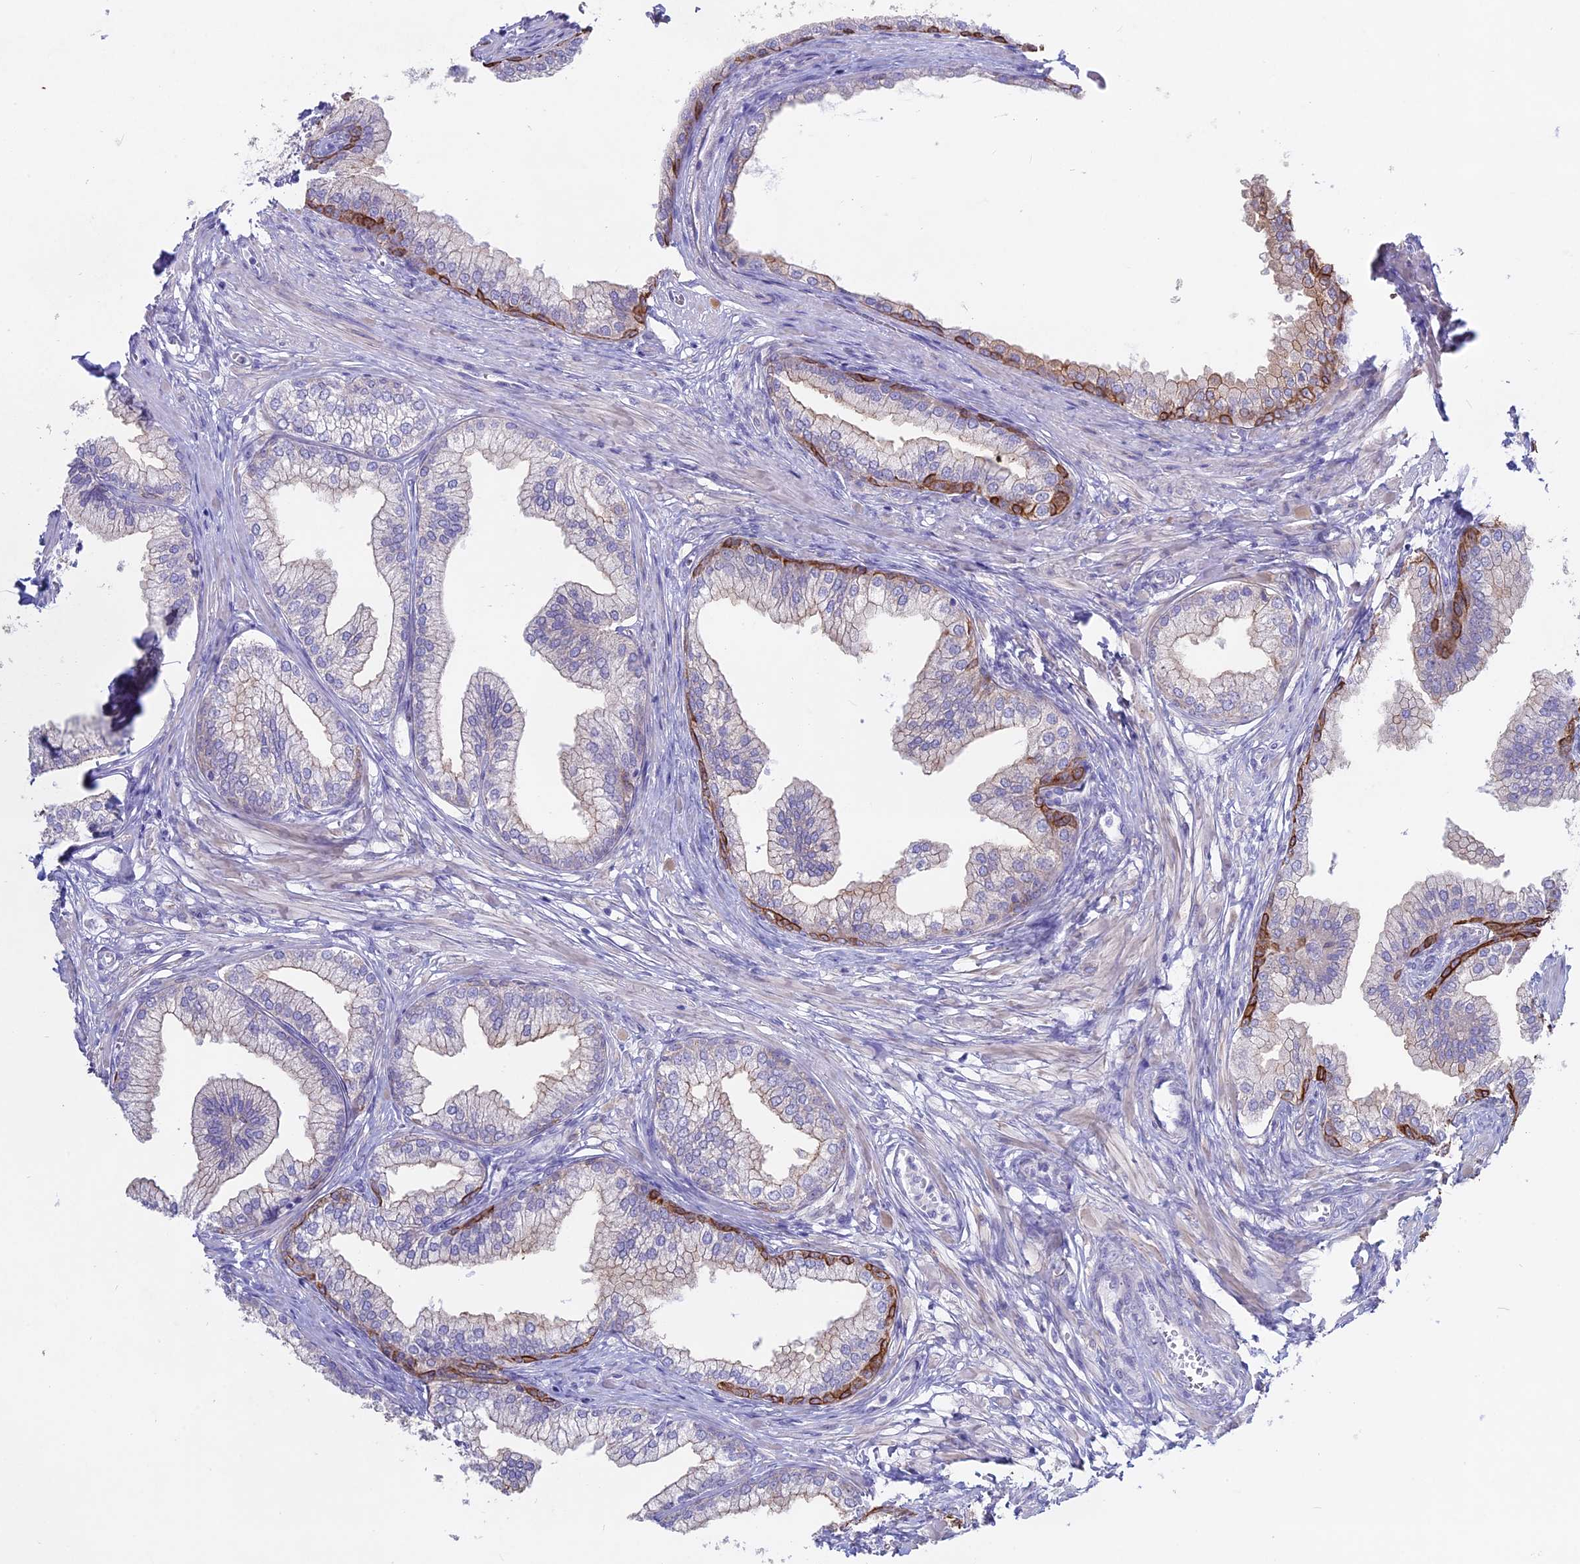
{"staining": {"intensity": "moderate", "quantity": "25%-75%", "location": "cytoplasmic/membranous"}, "tissue": "prostate", "cell_type": "Glandular cells", "image_type": "normal", "snomed": [{"axis": "morphology", "description": "Normal tissue, NOS"}, {"axis": "morphology", "description": "Urothelial carcinoma, Low grade"}, {"axis": "topography", "description": "Urinary bladder"}, {"axis": "topography", "description": "Prostate"}], "caption": "Immunohistochemistry (DAB (3,3'-diaminobenzidine)) staining of normal human prostate shows moderate cytoplasmic/membranous protein expression in about 25%-75% of glandular cells.", "gene": "MYO5B", "patient": {"sex": "male", "age": 60}}